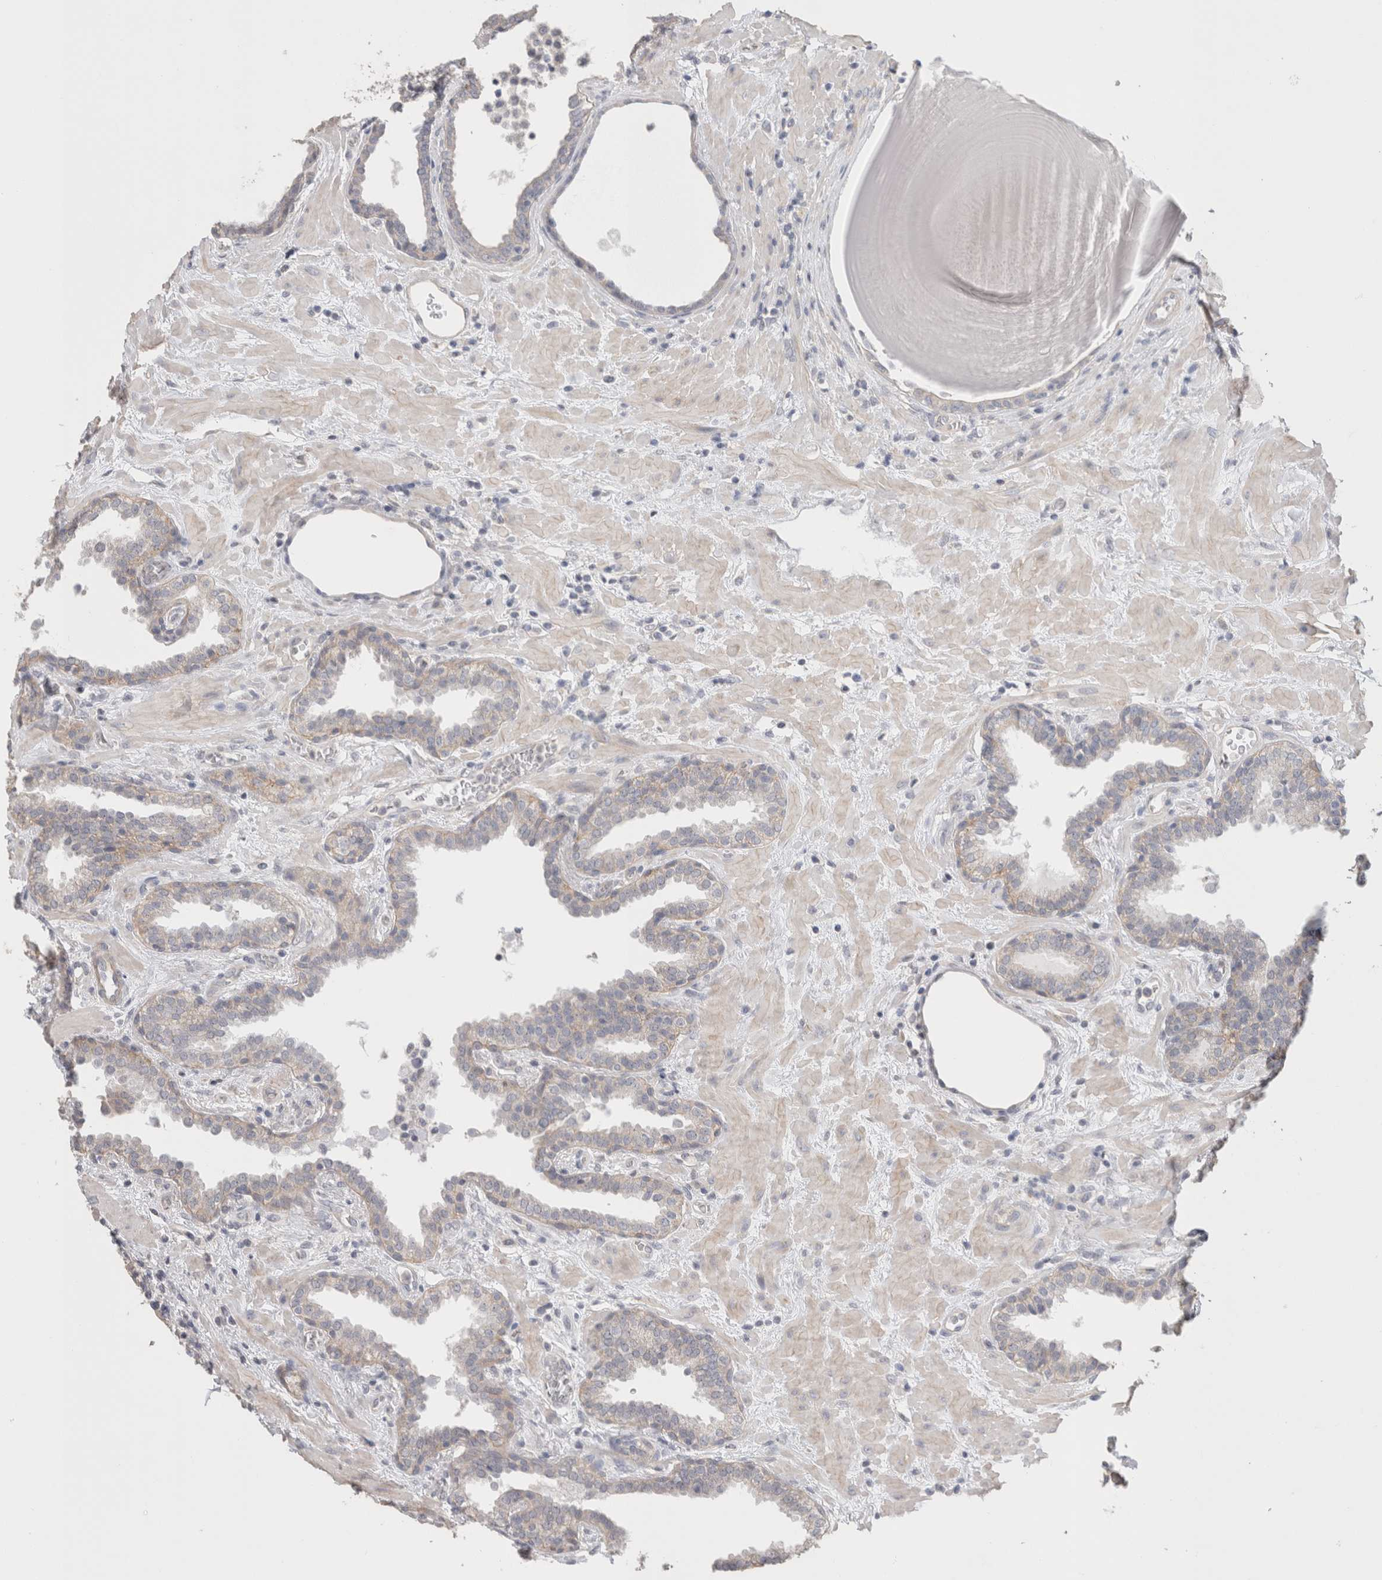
{"staining": {"intensity": "weak", "quantity": "<25%", "location": "cytoplasmic/membranous"}, "tissue": "prostate", "cell_type": "Glandular cells", "image_type": "normal", "snomed": [{"axis": "morphology", "description": "Normal tissue, NOS"}, {"axis": "topography", "description": "Prostate"}], "caption": "Immunohistochemical staining of normal prostate reveals no significant positivity in glandular cells. (Immunohistochemistry (ihc), brightfield microscopy, high magnification).", "gene": "DMD", "patient": {"sex": "male", "age": 51}}